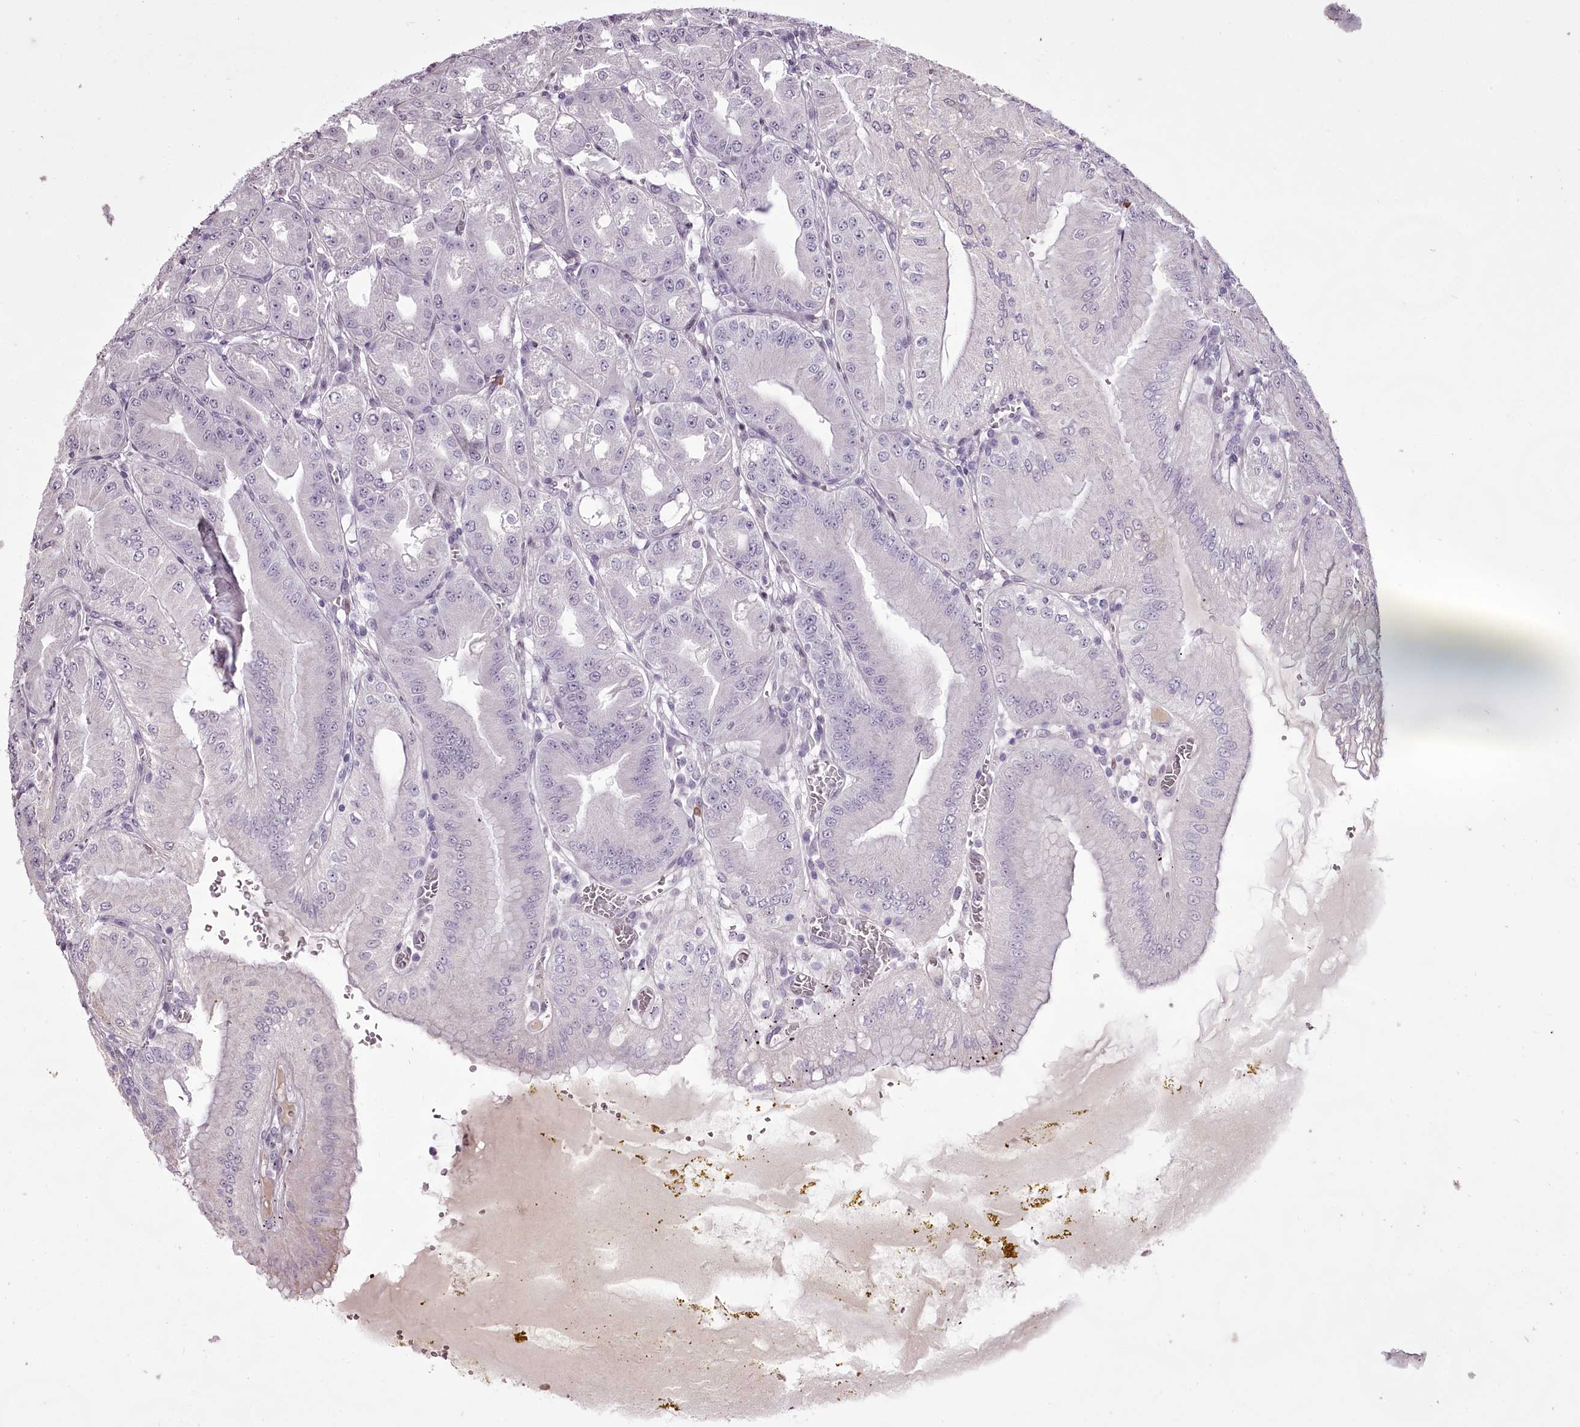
{"staining": {"intensity": "weak", "quantity": "<25%", "location": "cytoplasmic/membranous"}, "tissue": "stomach", "cell_type": "Glandular cells", "image_type": "normal", "snomed": [{"axis": "morphology", "description": "Normal tissue, NOS"}, {"axis": "topography", "description": "Stomach, upper"}, {"axis": "topography", "description": "Stomach, lower"}], "caption": "An image of human stomach is negative for staining in glandular cells.", "gene": "C1orf56", "patient": {"sex": "male", "age": 71}}